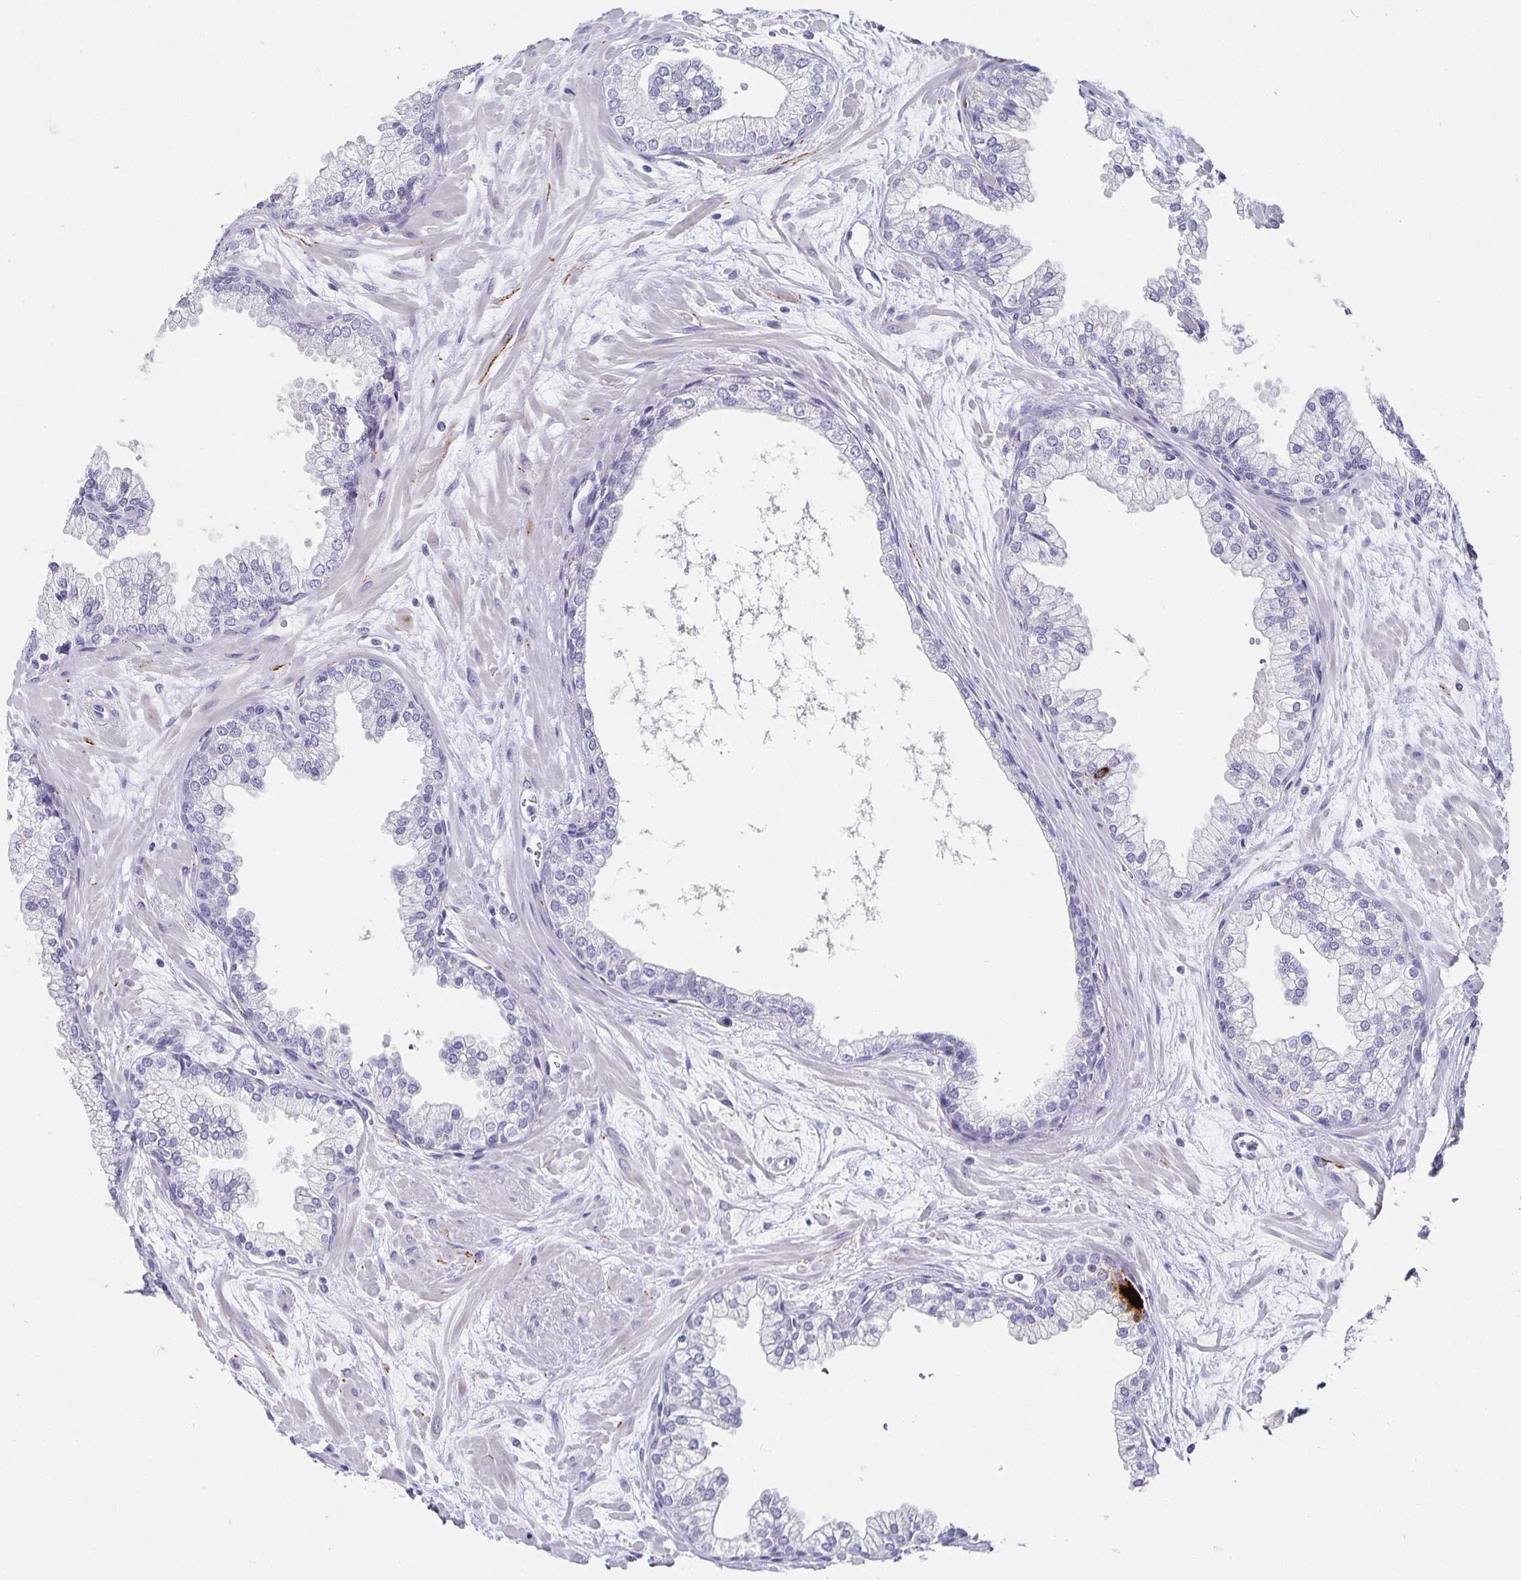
{"staining": {"intensity": "negative", "quantity": "none", "location": "none"}, "tissue": "prostate", "cell_type": "Glandular cells", "image_type": "normal", "snomed": [{"axis": "morphology", "description": "Normal tissue, NOS"}, {"axis": "topography", "description": "Prostate"}, {"axis": "topography", "description": "Peripheral nerve tissue"}], "caption": "This image is of normal prostate stained with immunohistochemistry to label a protein in brown with the nuclei are counter-stained blue. There is no positivity in glandular cells.", "gene": "CHGA", "patient": {"sex": "male", "age": 61}}